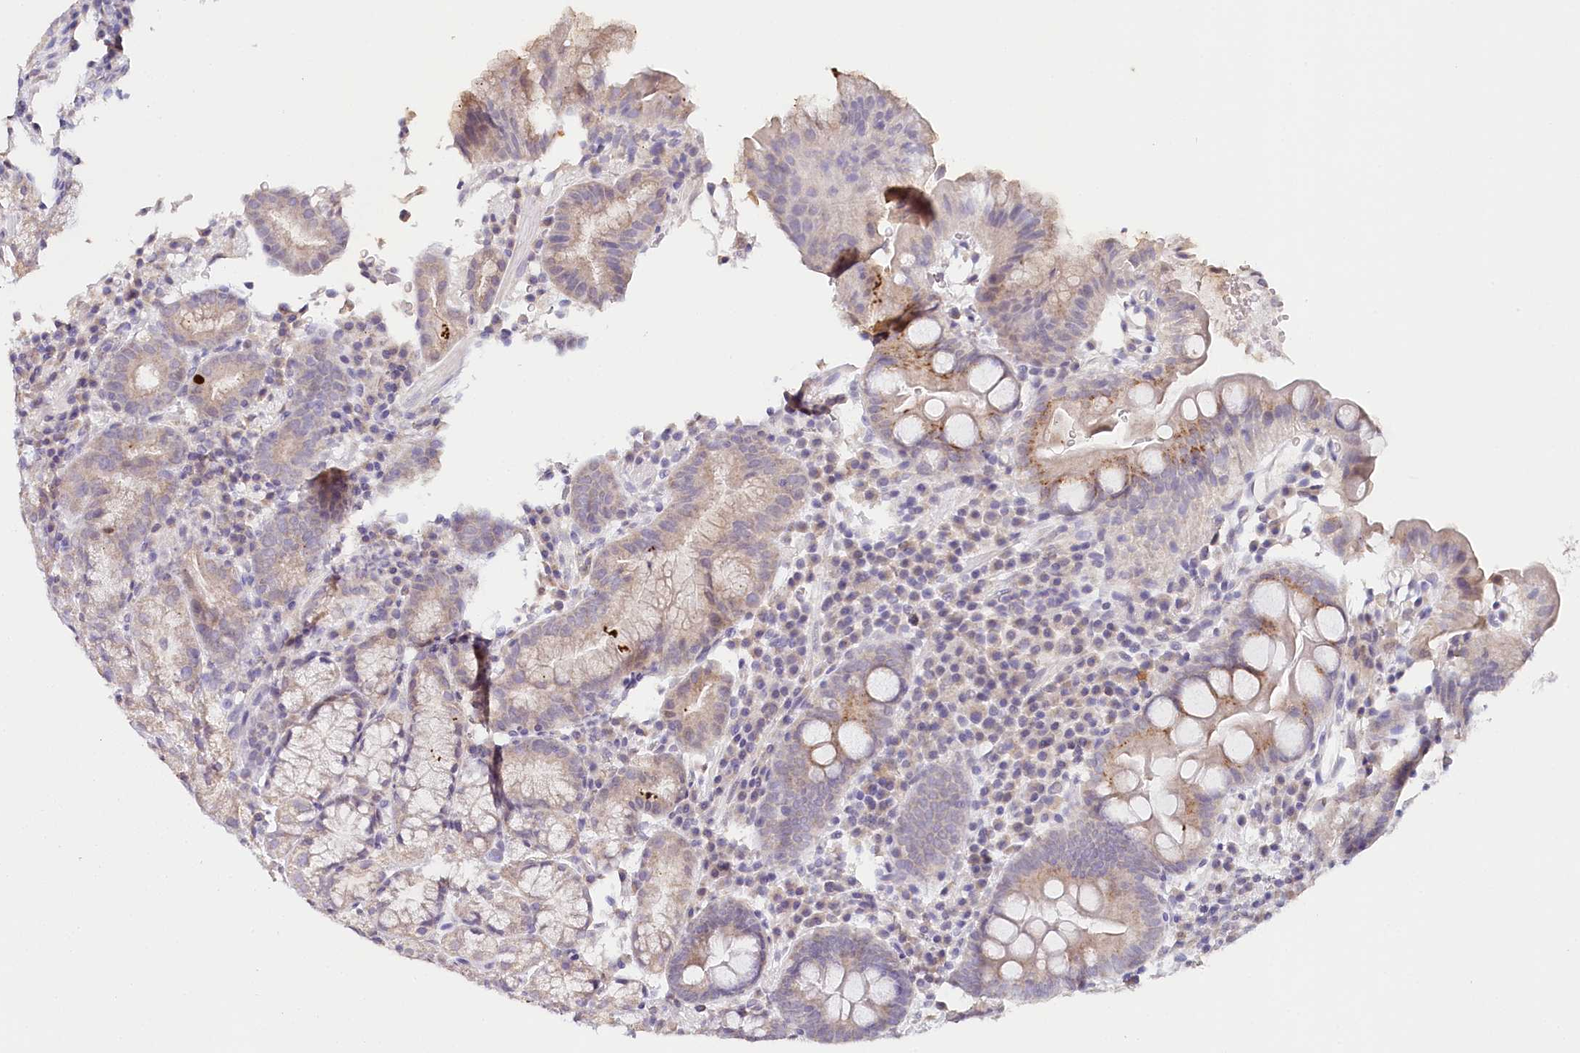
{"staining": {"intensity": "weak", "quantity": "<25%", "location": "cytoplasmic/membranous"}, "tissue": "stomach", "cell_type": "Glandular cells", "image_type": "normal", "snomed": [{"axis": "morphology", "description": "Normal tissue, NOS"}, {"axis": "morphology", "description": "Inflammation, NOS"}, {"axis": "topography", "description": "Stomach"}], "caption": "Immunohistochemistry (IHC) histopathology image of unremarkable stomach: human stomach stained with DAB (3,3'-diaminobenzidine) shows no significant protein expression in glandular cells. (DAB (3,3'-diaminobenzidine) immunohistochemistry visualized using brightfield microscopy, high magnification).", "gene": "TP53", "patient": {"sex": "male", "age": 79}}